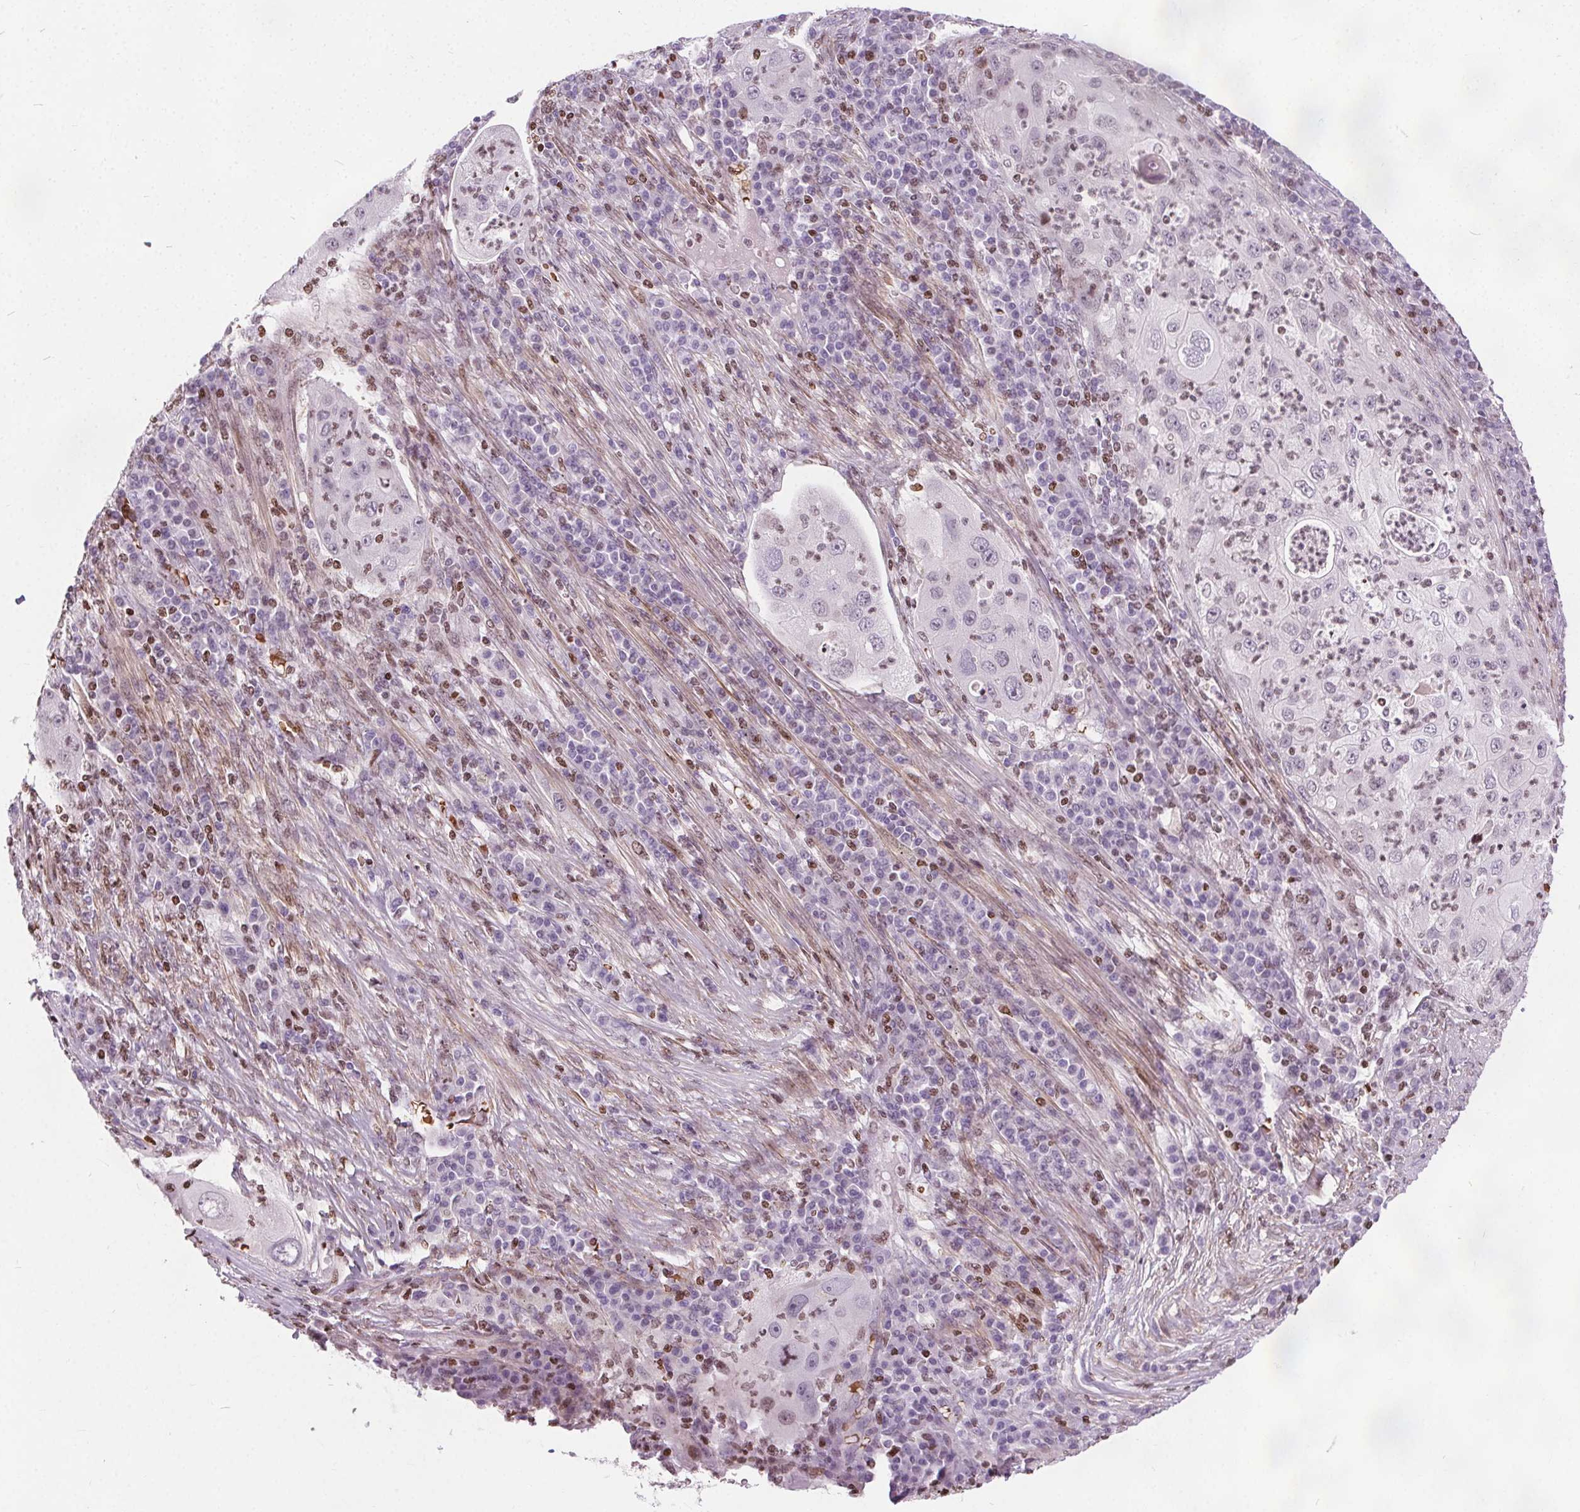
{"staining": {"intensity": "negative", "quantity": "none", "location": "none"}, "tissue": "lung cancer", "cell_type": "Tumor cells", "image_type": "cancer", "snomed": [{"axis": "morphology", "description": "Squamous cell carcinoma, NOS"}, {"axis": "topography", "description": "Lung"}], "caption": "A micrograph of lung squamous cell carcinoma stained for a protein exhibits no brown staining in tumor cells. (DAB immunohistochemistry (IHC) with hematoxylin counter stain).", "gene": "ISLR2", "patient": {"sex": "female", "age": 59}}